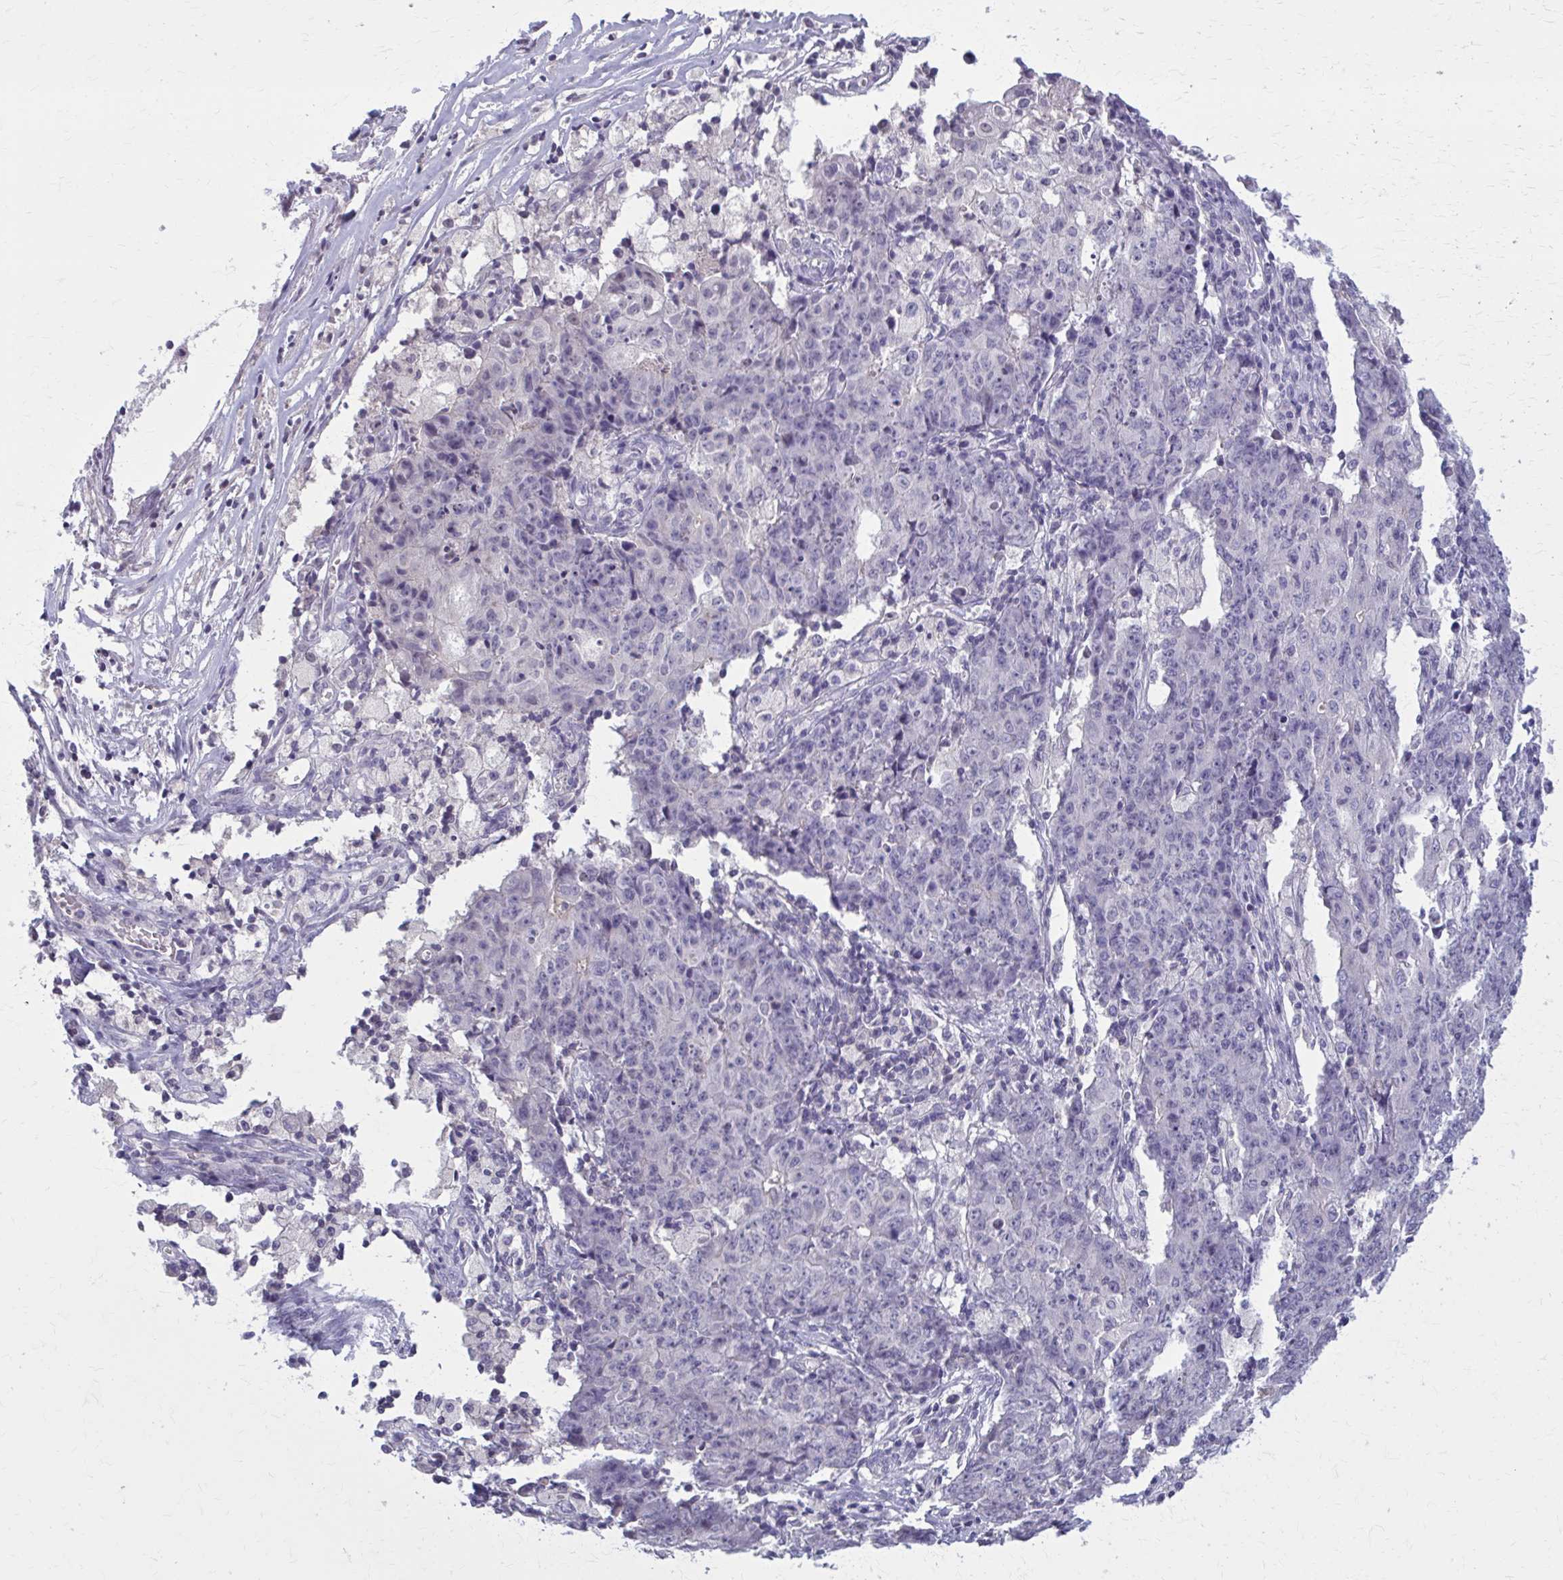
{"staining": {"intensity": "negative", "quantity": "none", "location": "none"}, "tissue": "ovarian cancer", "cell_type": "Tumor cells", "image_type": "cancer", "snomed": [{"axis": "morphology", "description": "Carcinoma, endometroid"}, {"axis": "topography", "description": "Ovary"}], "caption": "Protein analysis of ovarian cancer reveals no significant positivity in tumor cells.", "gene": "OR4A47", "patient": {"sex": "female", "age": 42}}